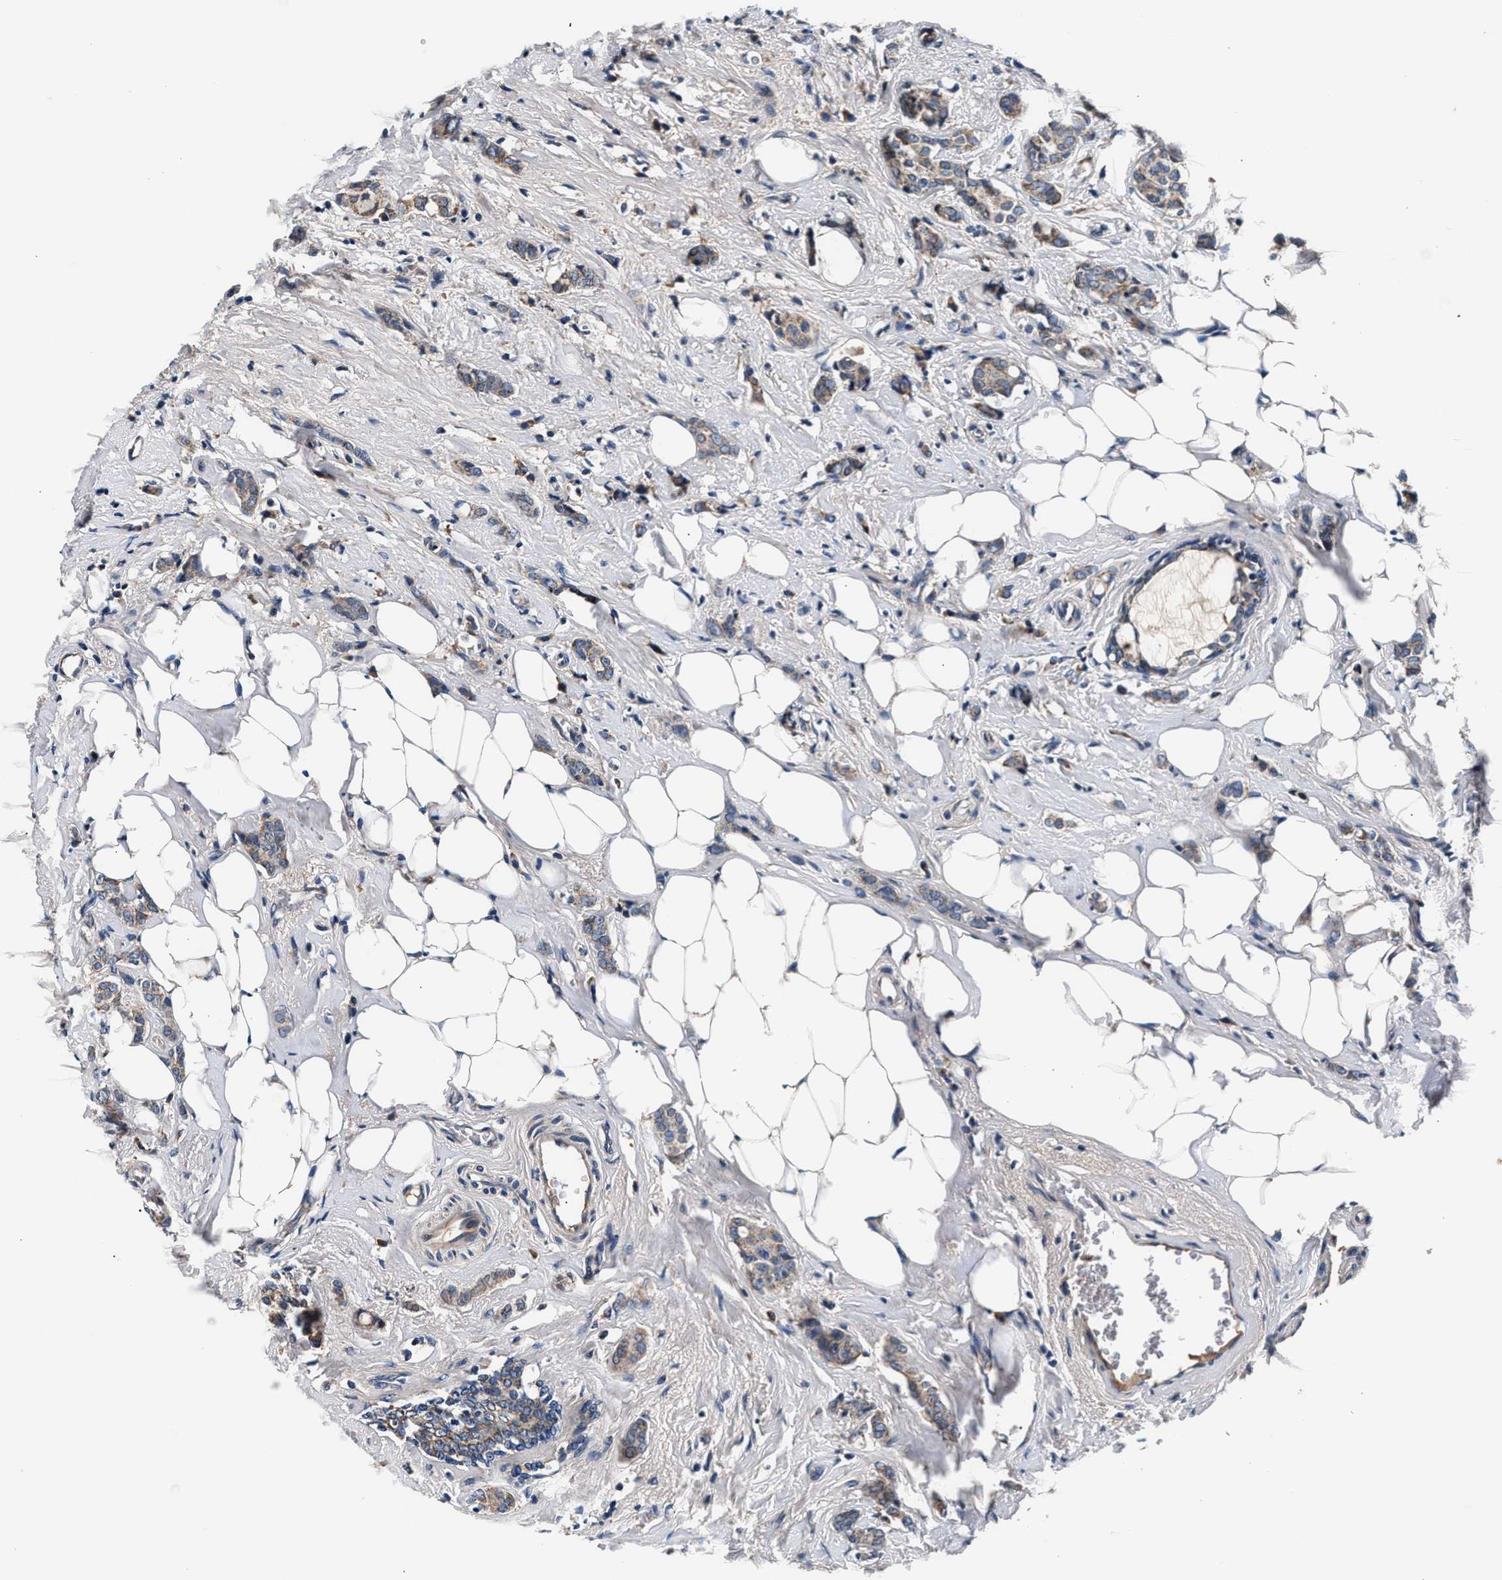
{"staining": {"intensity": "weak", "quantity": ">75%", "location": "cytoplasmic/membranous"}, "tissue": "breast cancer", "cell_type": "Tumor cells", "image_type": "cancer", "snomed": [{"axis": "morphology", "description": "Lobular carcinoma"}, {"axis": "topography", "description": "Breast"}], "caption": "There is low levels of weak cytoplasmic/membranous positivity in tumor cells of breast cancer (lobular carcinoma), as demonstrated by immunohistochemical staining (brown color).", "gene": "IMMT", "patient": {"sex": "female", "age": 60}}